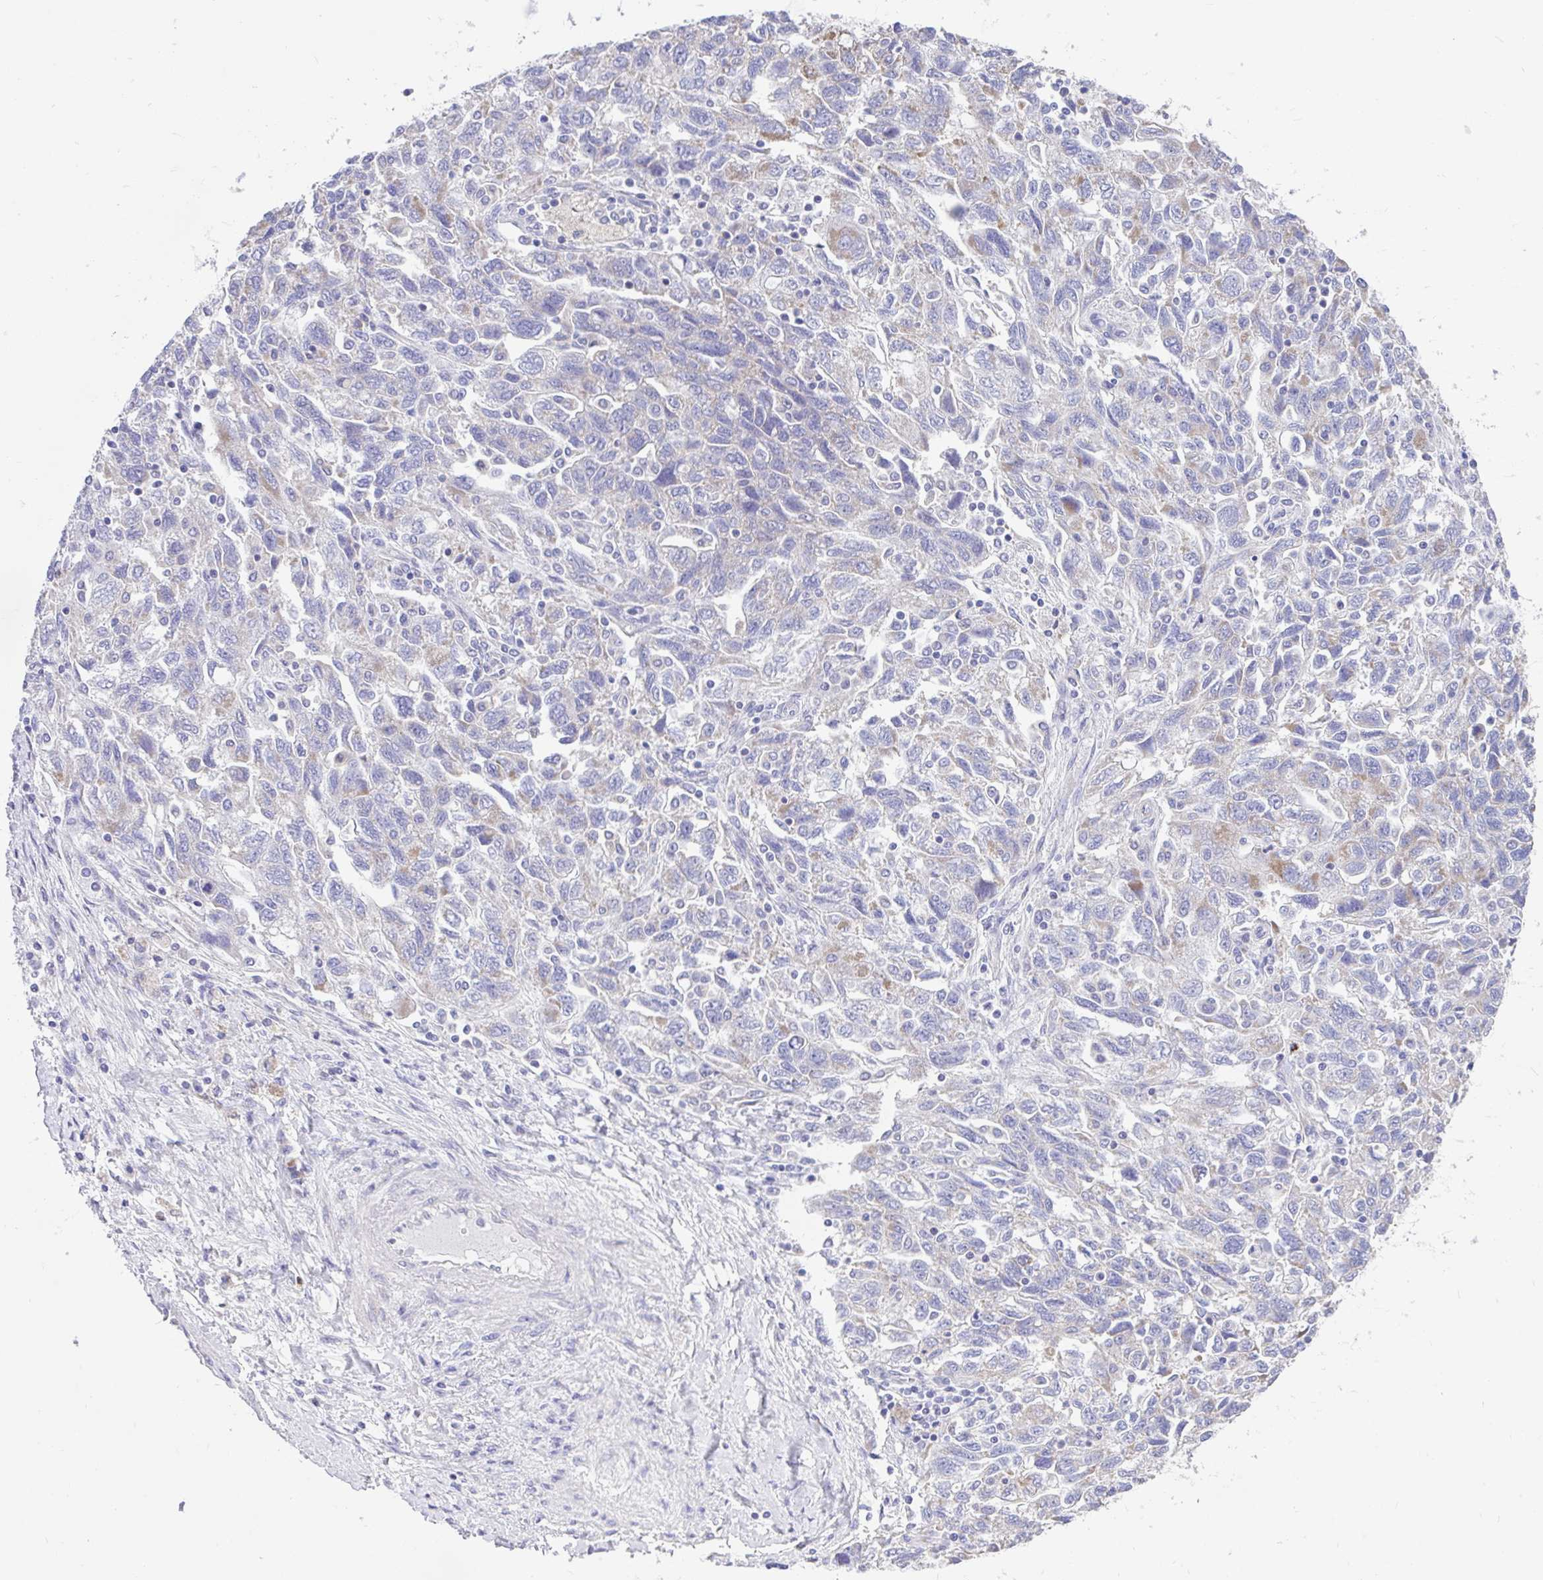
{"staining": {"intensity": "negative", "quantity": "none", "location": "none"}, "tissue": "ovarian cancer", "cell_type": "Tumor cells", "image_type": "cancer", "snomed": [{"axis": "morphology", "description": "Carcinoma, NOS"}, {"axis": "morphology", "description": "Cystadenocarcinoma, serous, NOS"}, {"axis": "topography", "description": "Ovary"}], "caption": "Micrograph shows no significant protein expression in tumor cells of ovarian cancer.", "gene": "CCSAP", "patient": {"sex": "female", "age": 69}}